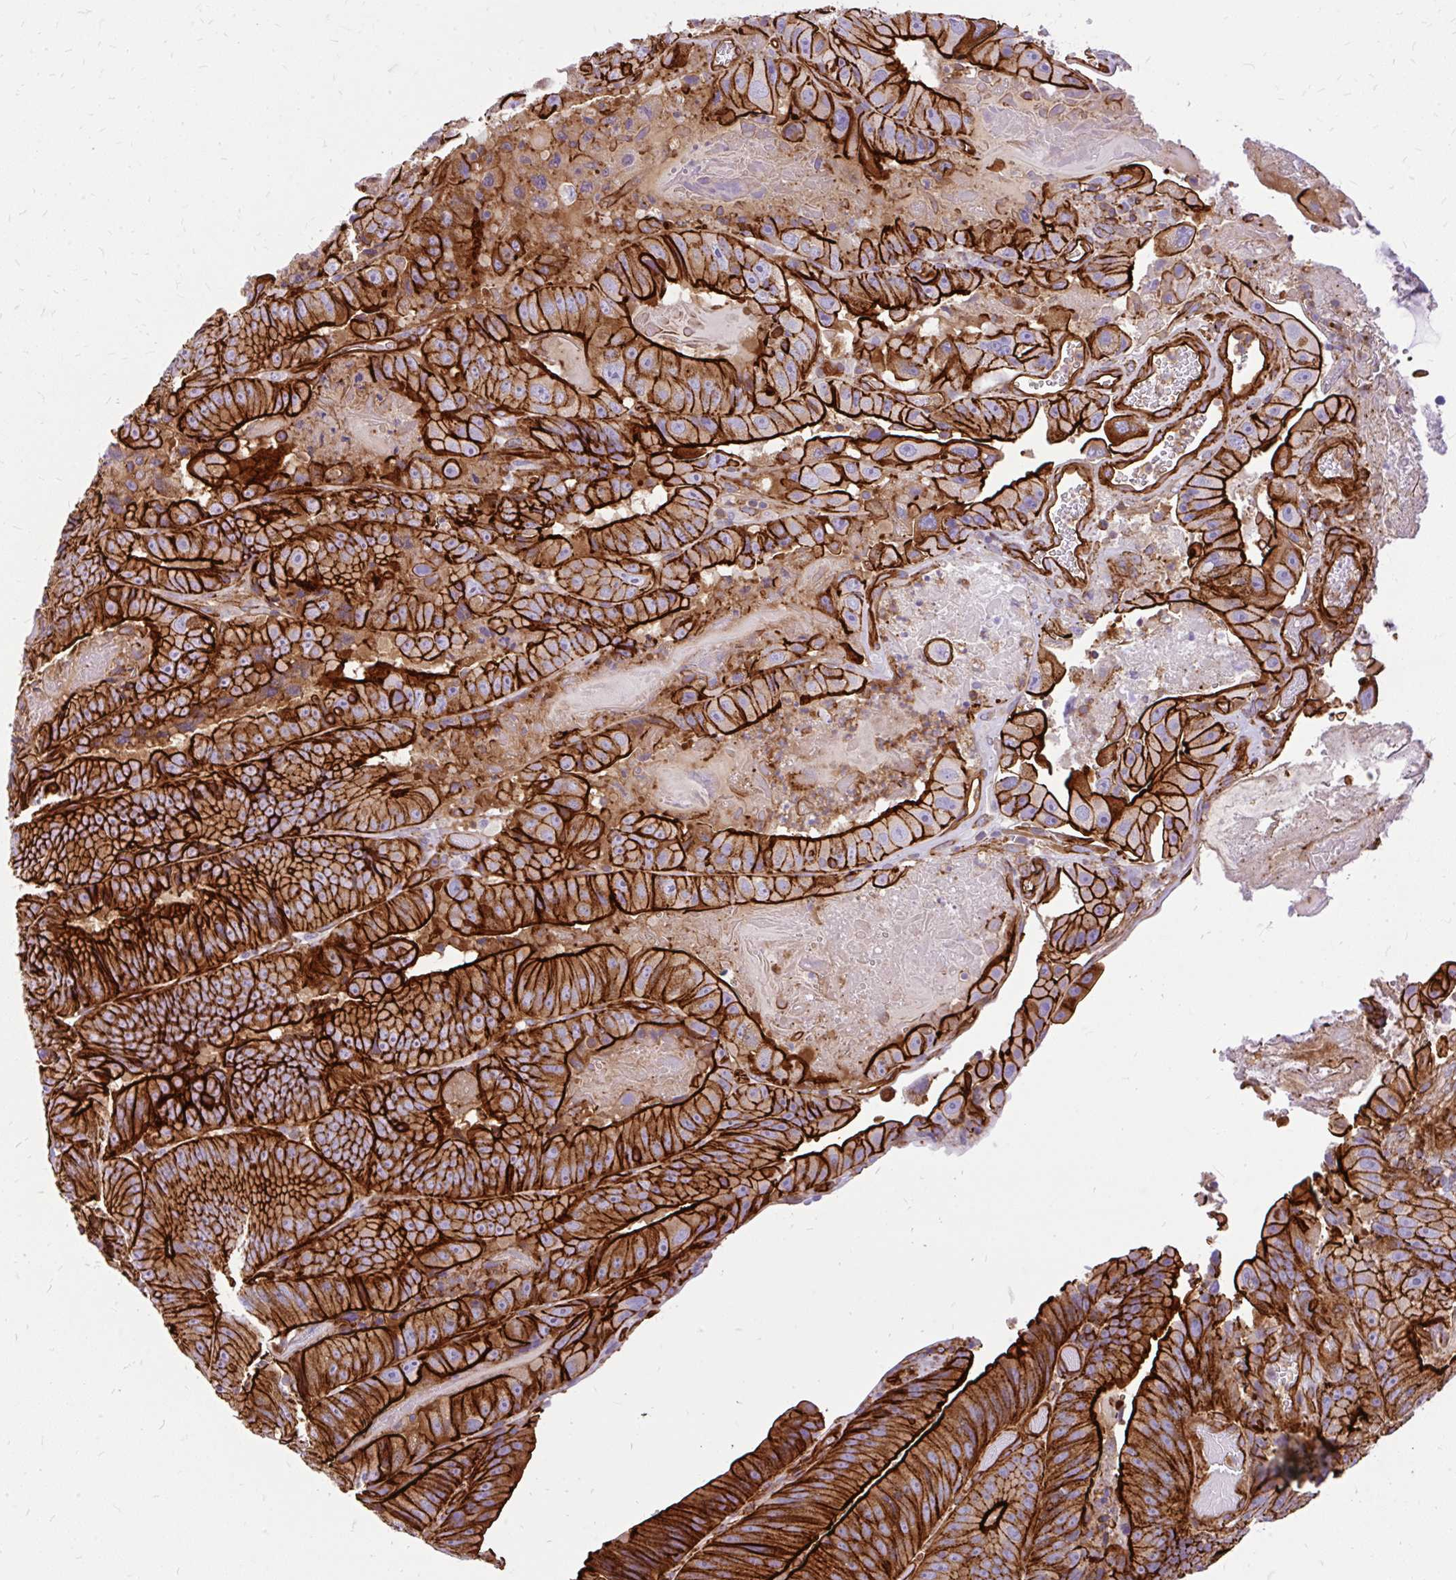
{"staining": {"intensity": "strong", "quantity": ">75%", "location": "cytoplasmic/membranous"}, "tissue": "colorectal cancer", "cell_type": "Tumor cells", "image_type": "cancer", "snomed": [{"axis": "morphology", "description": "Adenocarcinoma, NOS"}, {"axis": "topography", "description": "Colon"}], "caption": "Protein expression analysis of human colorectal cancer (adenocarcinoma) reveals strong cytoplasmic/membranous staining in about >75% of tumor cells. The staining was performed using DAB (3,3'-diaminobenzidine), with brown indicating positive protein expression. Nuclei are stained blue with hematoxylin.", "gene": "MAP1LC3B", "patient": {"sex": "female", "age": 86}}